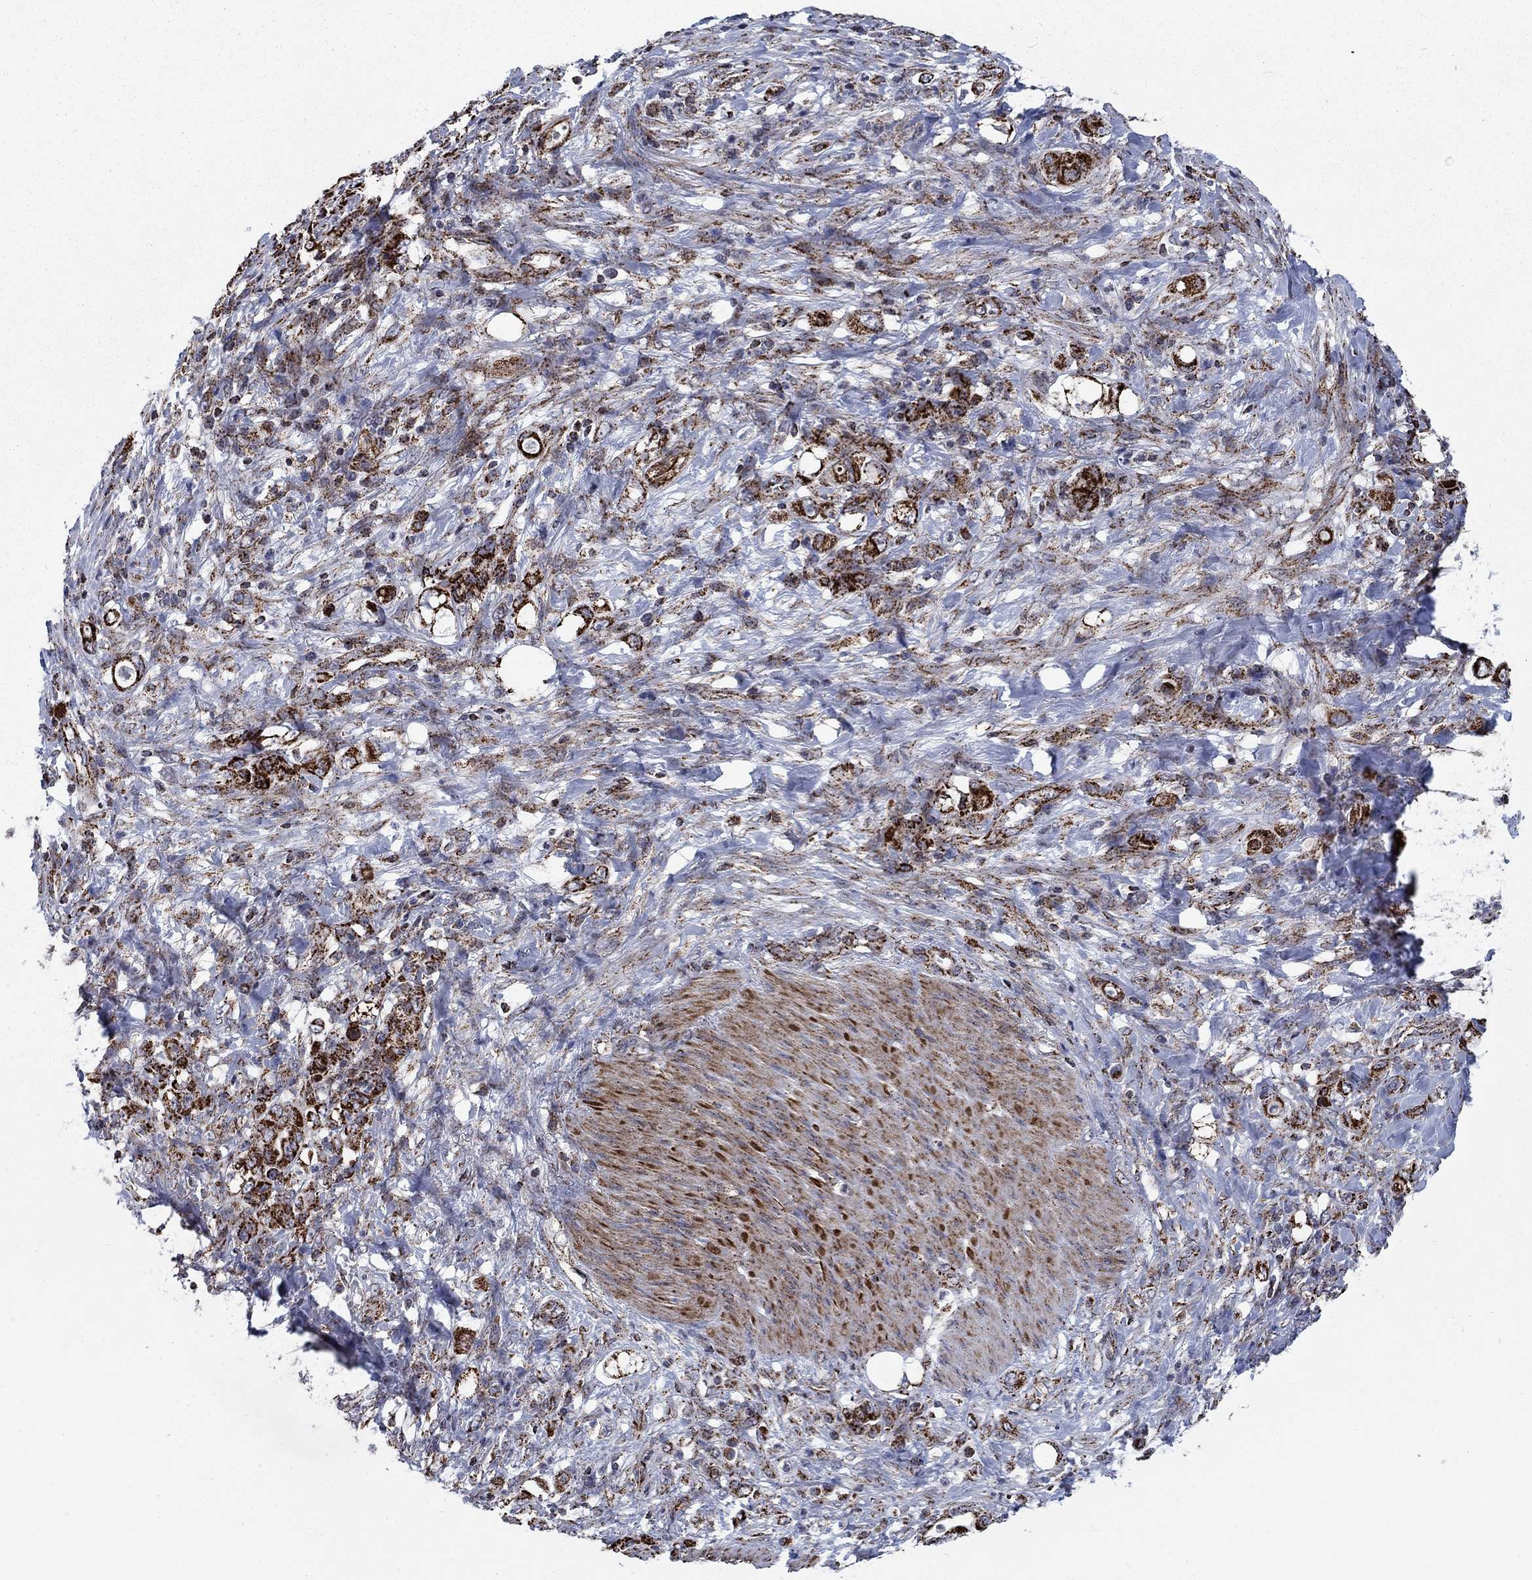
{"staining": {"intensity": "strong", "quantity": ">75%", "location": "cytoplasmic/membranous"}, "tissue": "stomach cancer", "cell_type": "Tumor cells", "image_type": "cancer", "snomed": [{"axis": "morphology", "description": "Adenocarcinoma, NOS"}, {"axis": "topography", "description": "Stomach"}], "caption": "The photomicrograph shows staining of adenocarcinoma (stomach), revealing strong cytoplasmic/membranous protein positivity (brown color) within tumor cells.", "gene": "MOAP1", "patient": {"sex": "female", "age": 79}}